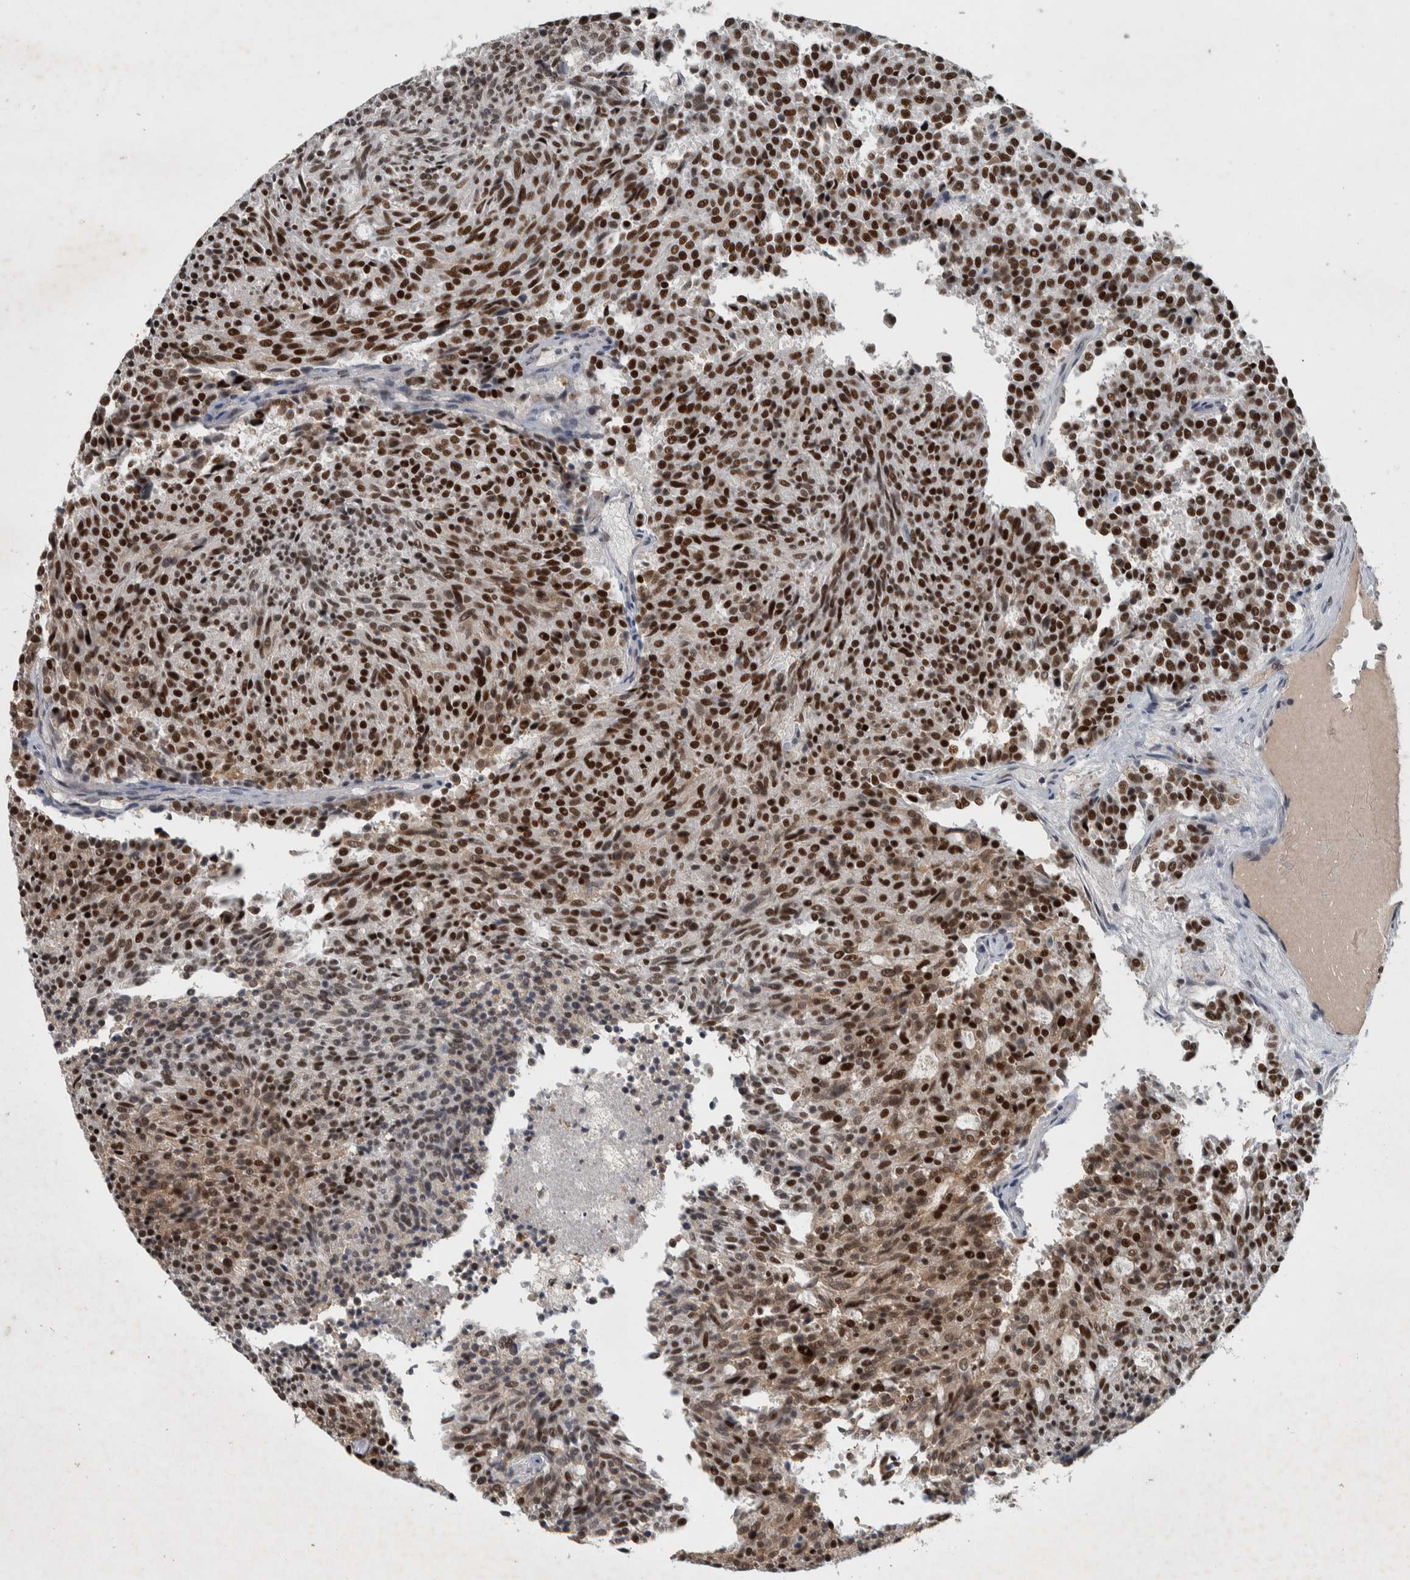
{"staining": {"intensity": "strong", "quantity": ">75%", "location": "nuclear"}, "tissue": "carcinoid", "cell_type": "Tumor cells", "image_type": "cancer", "snomed": [{"axis": "morphology", "description": "Carcinoid, malignant, NOS"}, {"axis": "topography", "description": "Pancreas"}], "caption": "A high-resolution histopathology image shows immunohistochemistry (IHC) staining of carcinoid, which reveals strong nuclear staining in approximately >75% of tumor cells. The staining was performed using DAB to visualize the protein expression in brown, while the nuclei were stained in blue with hematoxylin (Magnification: 20x).", "gene": "DDX42", "patient": {"sex": "female", "age": 54}}